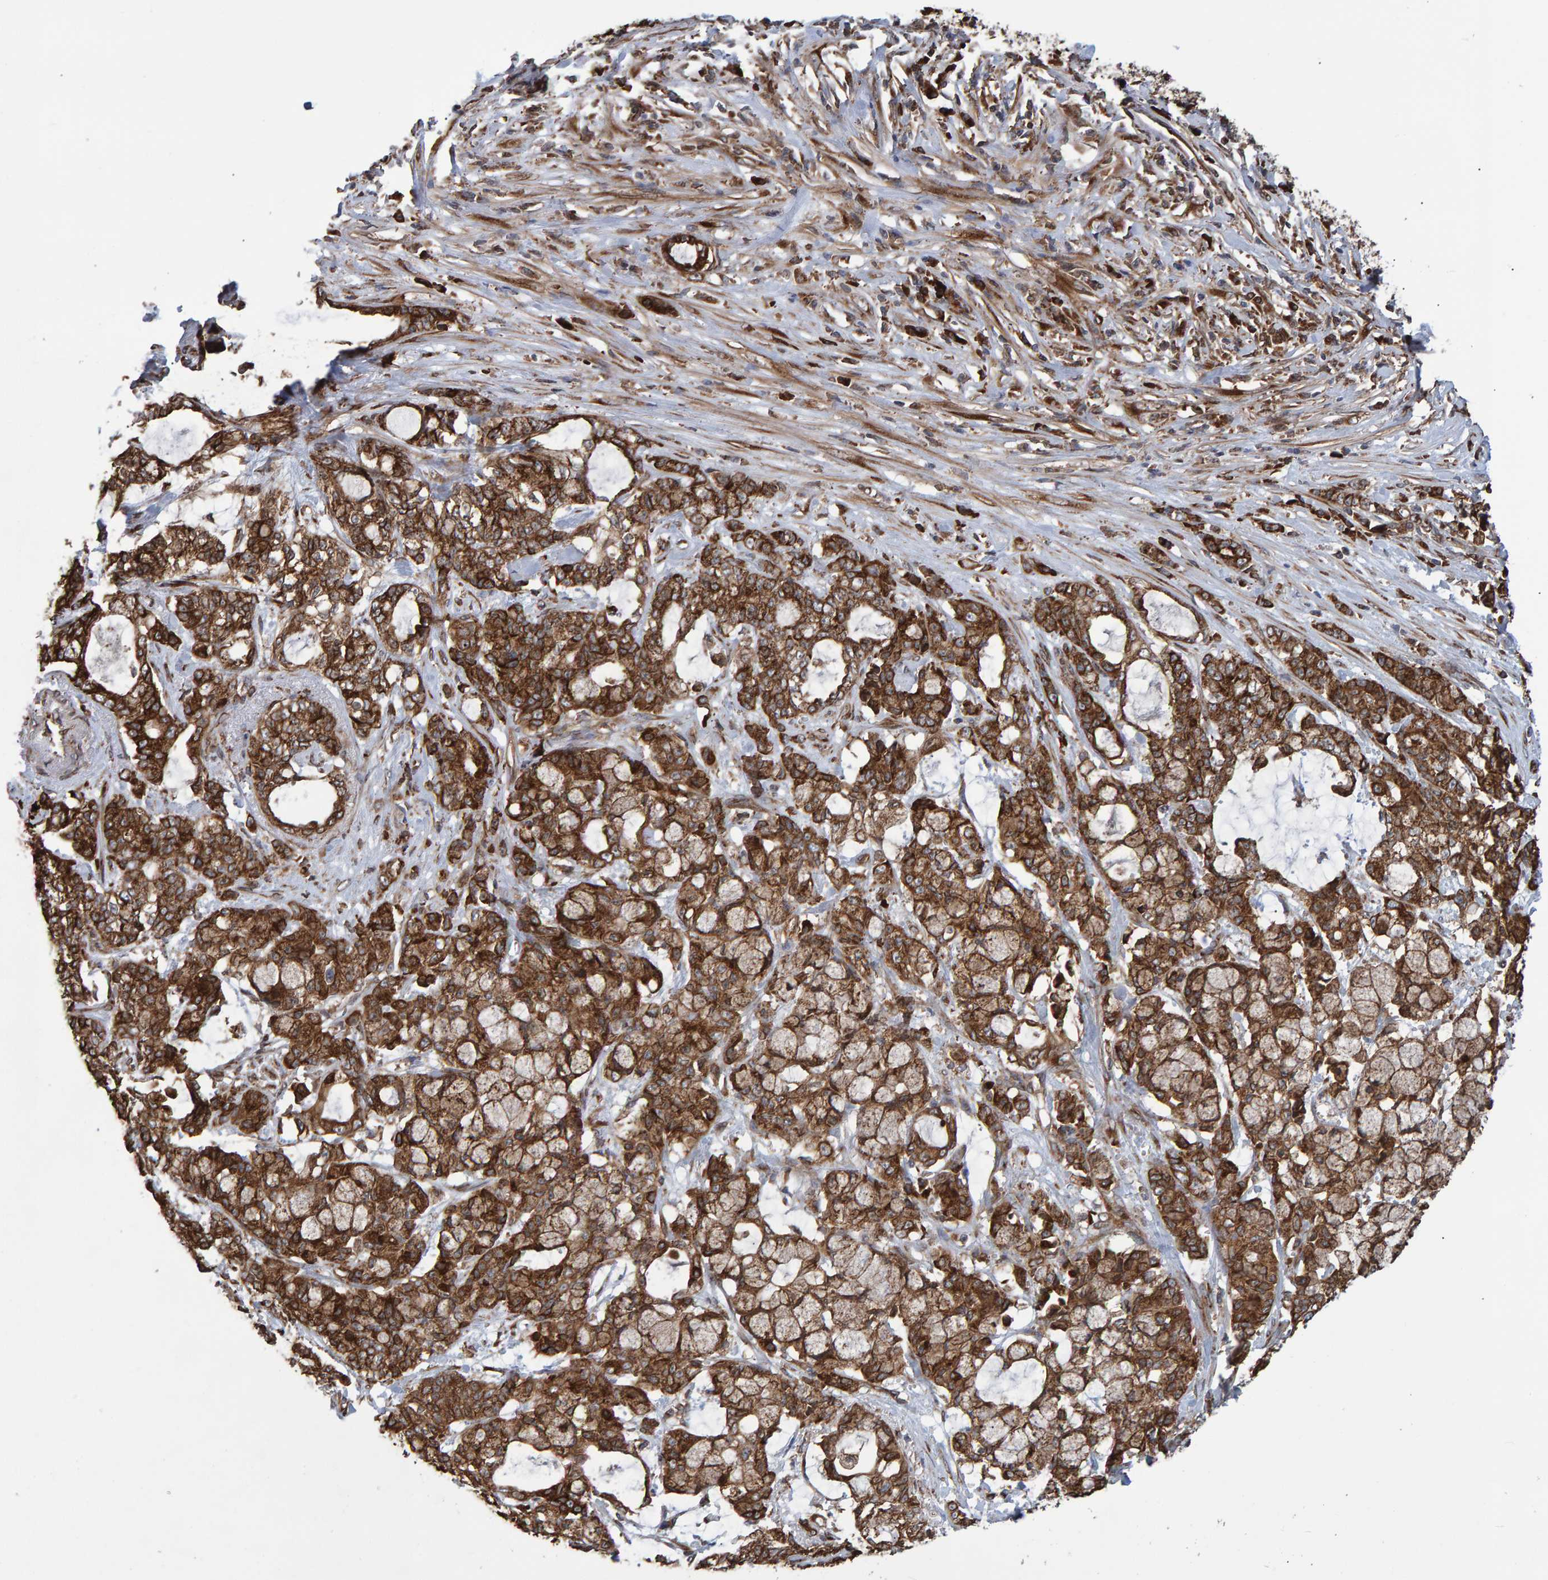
{"staining": {"intensity": "strong", "quantity": ">75%", "location": "cytoplasmic/membranous"}, "tissue": "pancreatic cancer", "cell_type": "Tumor cells", "image_type": "cancer", "snomed": [{"axis": "morphology", "description": "Adenocarcinoma, NOS"}, {"axis": "topography", "description": "Pancreas"}], "caption": "Pancreatic adenocarcinoma stained for a protein (brown) displays strong cytoplasmic/membranous positive staining in about >75% of tumor cells.", "gene": "FAM117A", "patient": {"sex": "female", "age": 73}}